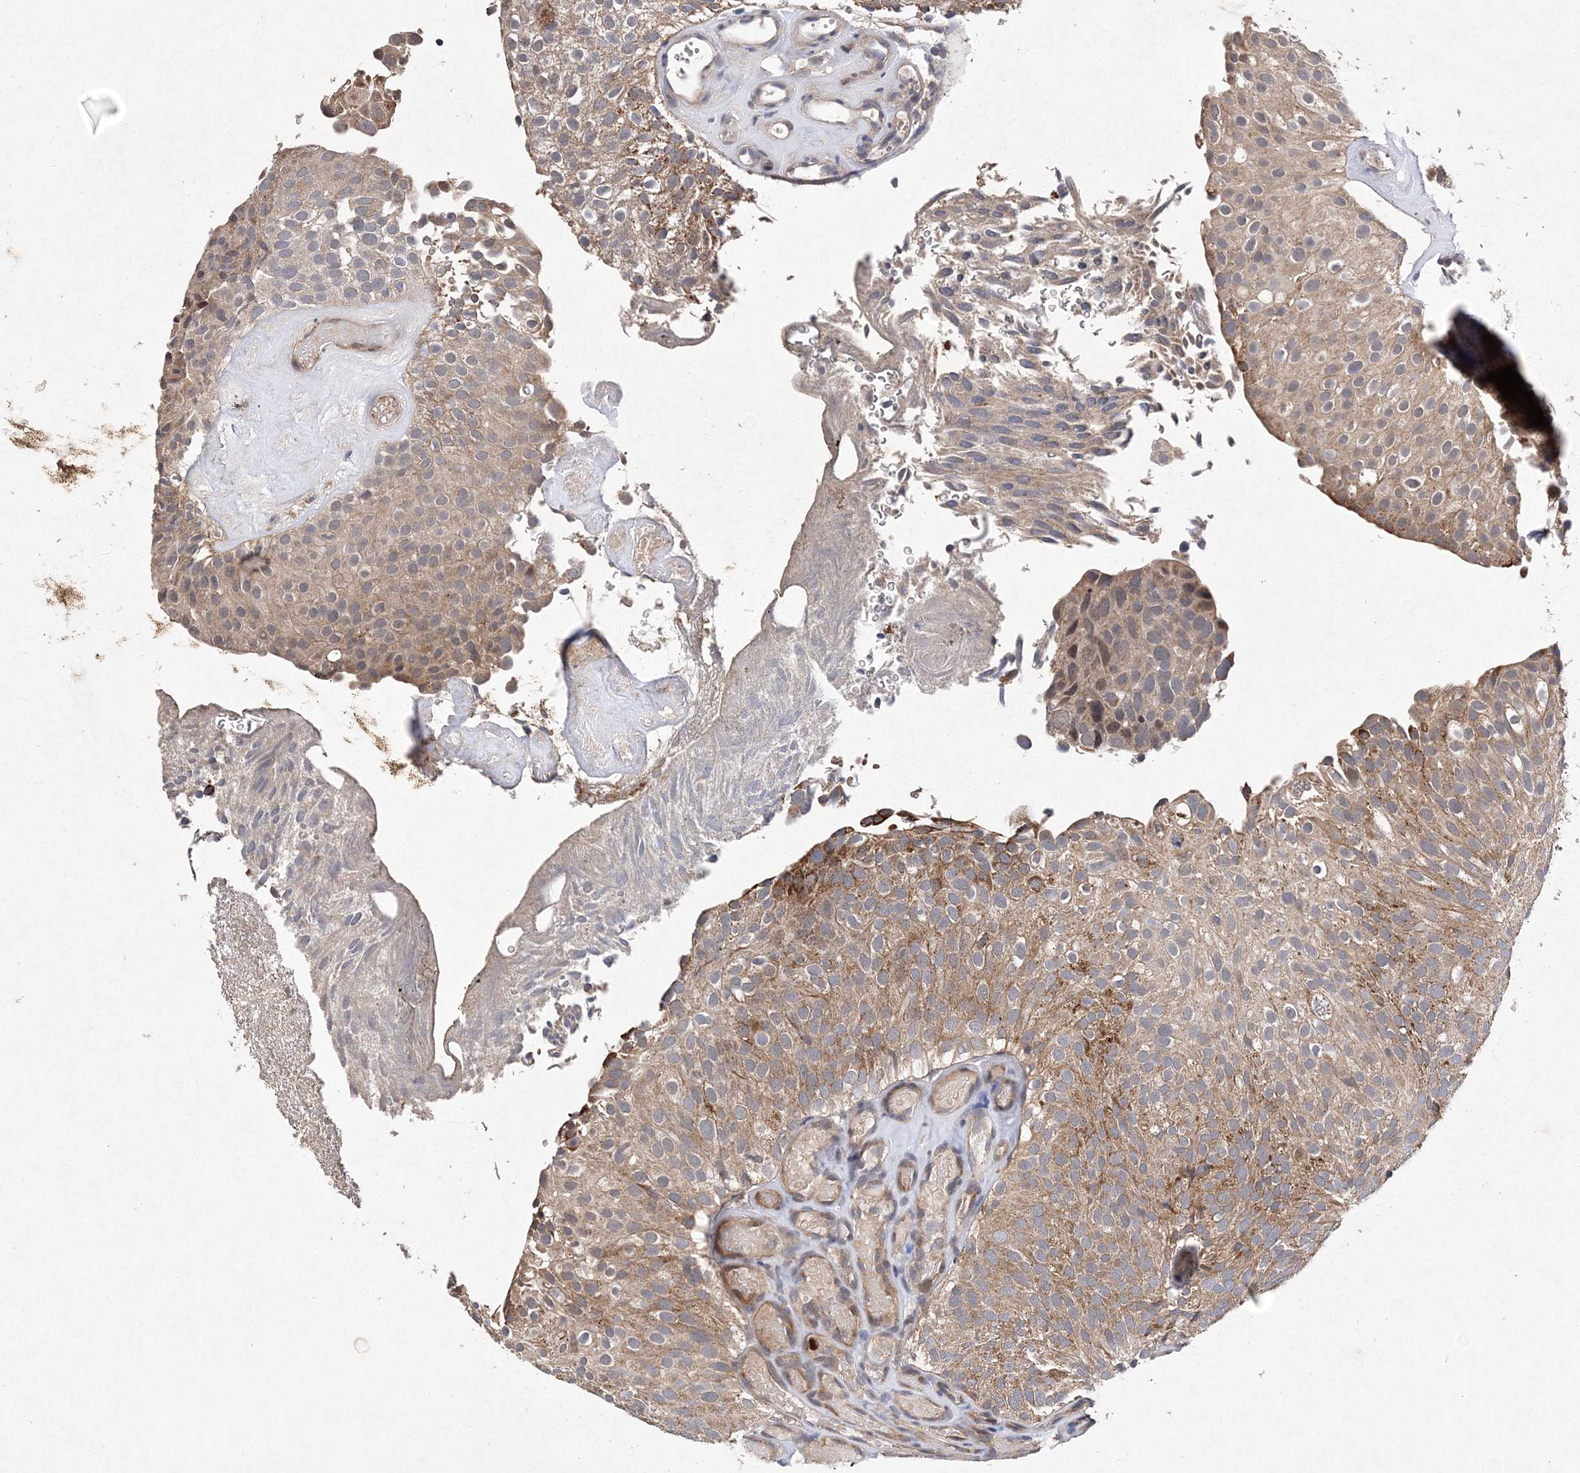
{"staining": {"intensity": "moderate", "quantity": ">75%", "location": "cytoplasmic/membranous"}, "tissue": "urothelial cancer", "cell_type": "Tumor cells", "image_type": "cancer", "snomed": [{"axis": "morphology", "description": "Urothelial carcinoma, Low grade"}, {"axis": "topography", "description": "Urinary bladder"}], "caption": "Urothelial cancer was stained to show a protein in brown. There is medium levels of moderate cytoplasmic/membranous expression in about >75% of tumor cells.", "gene": "PROSER1", "patient": {"sex": "male", "age": 78}}